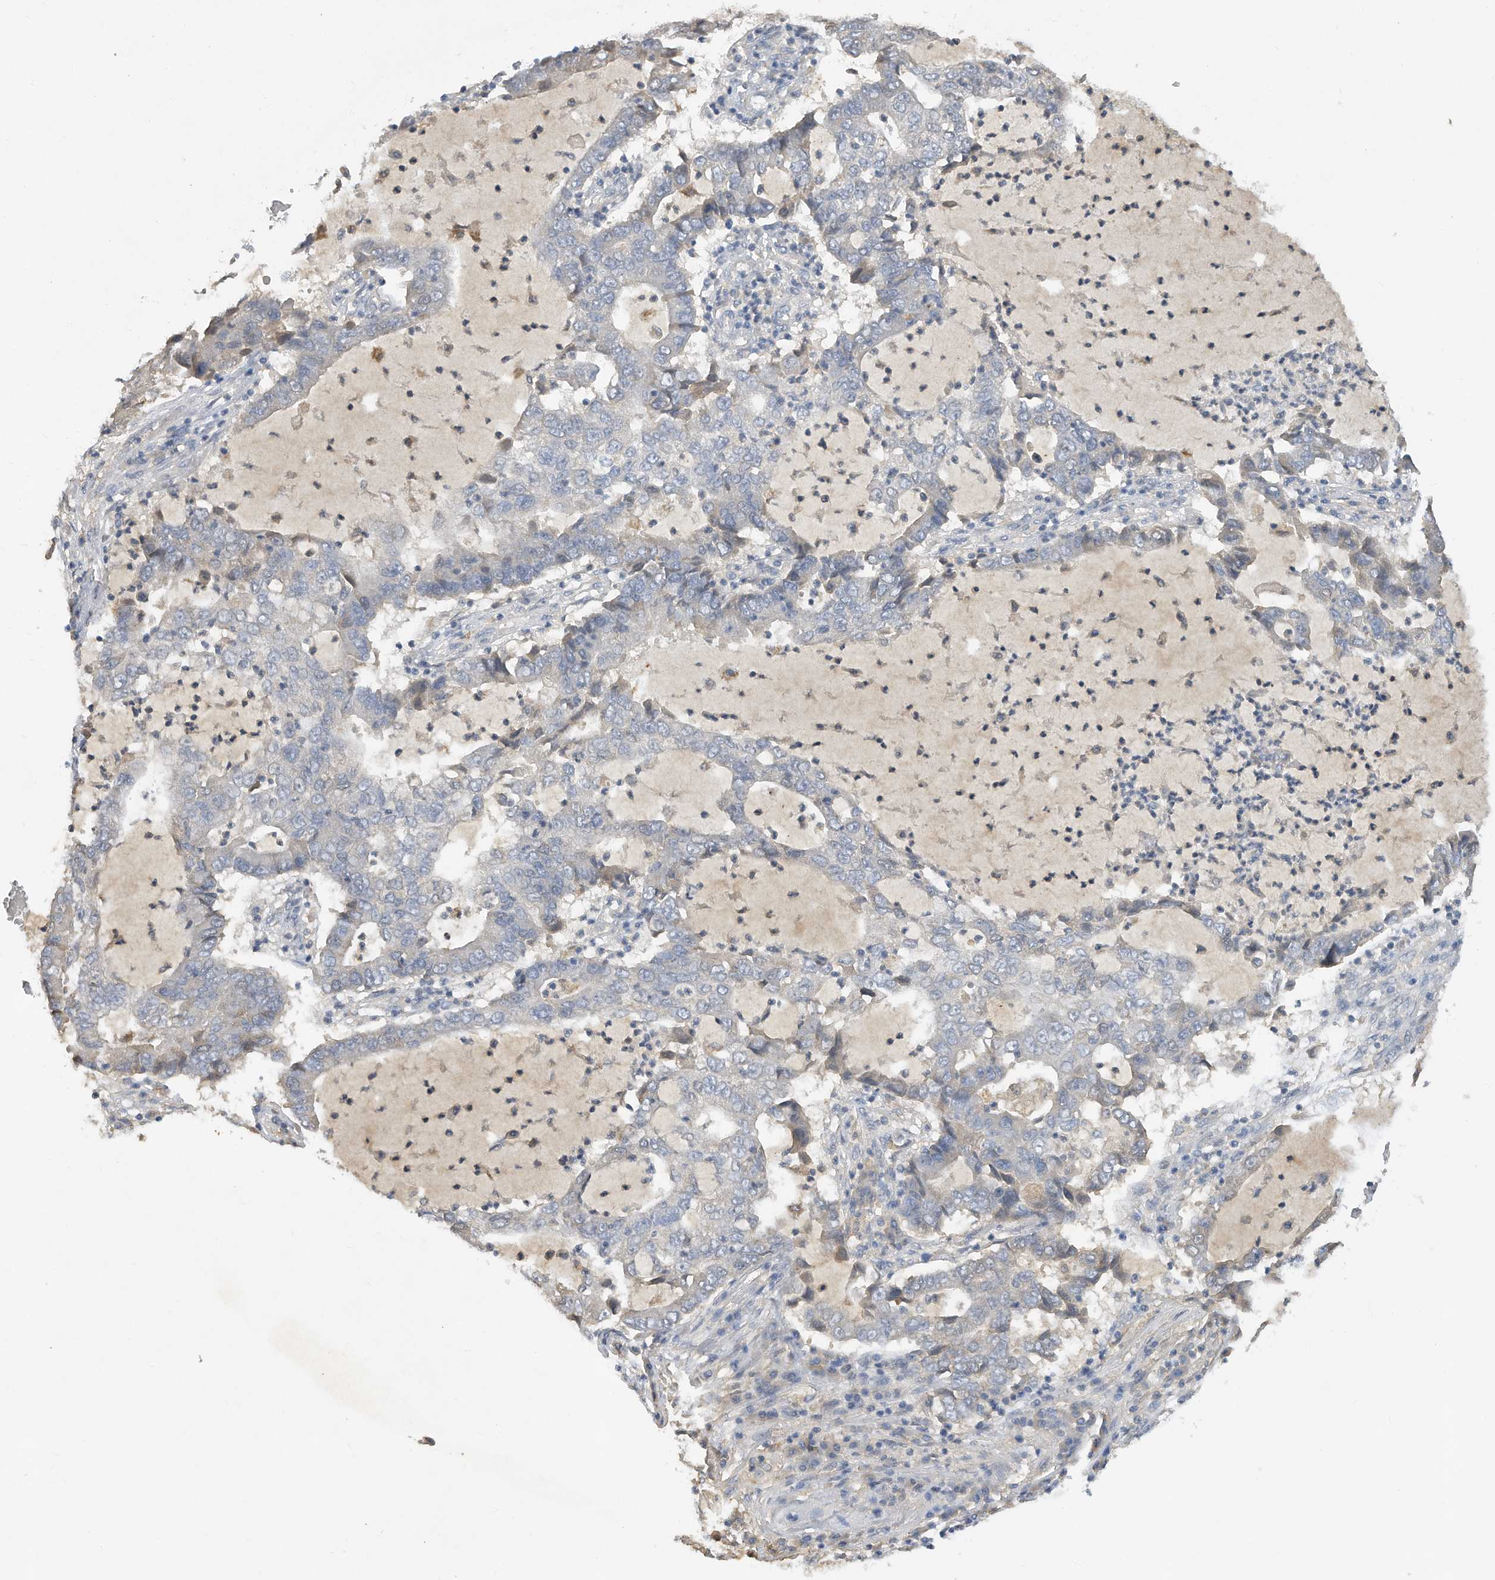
{"staining": {"intensity": "negative", "quantity": "none", "location": "none"}, "tissue": "lung cancer", "cell_type": "Tumor cells", "image_type": "cancer", "snomed": [{"axis": "morphology", "description": "Adenocarcinoma, NOS"}, {"axis": "topography", "description": "Lung"}], "caption": "Immunohistochemistry of lung adenocarcinoma reveals no staining in tumor cells.", "gene": "HAS3", "patient": {"sex": "female", "age": 51}}